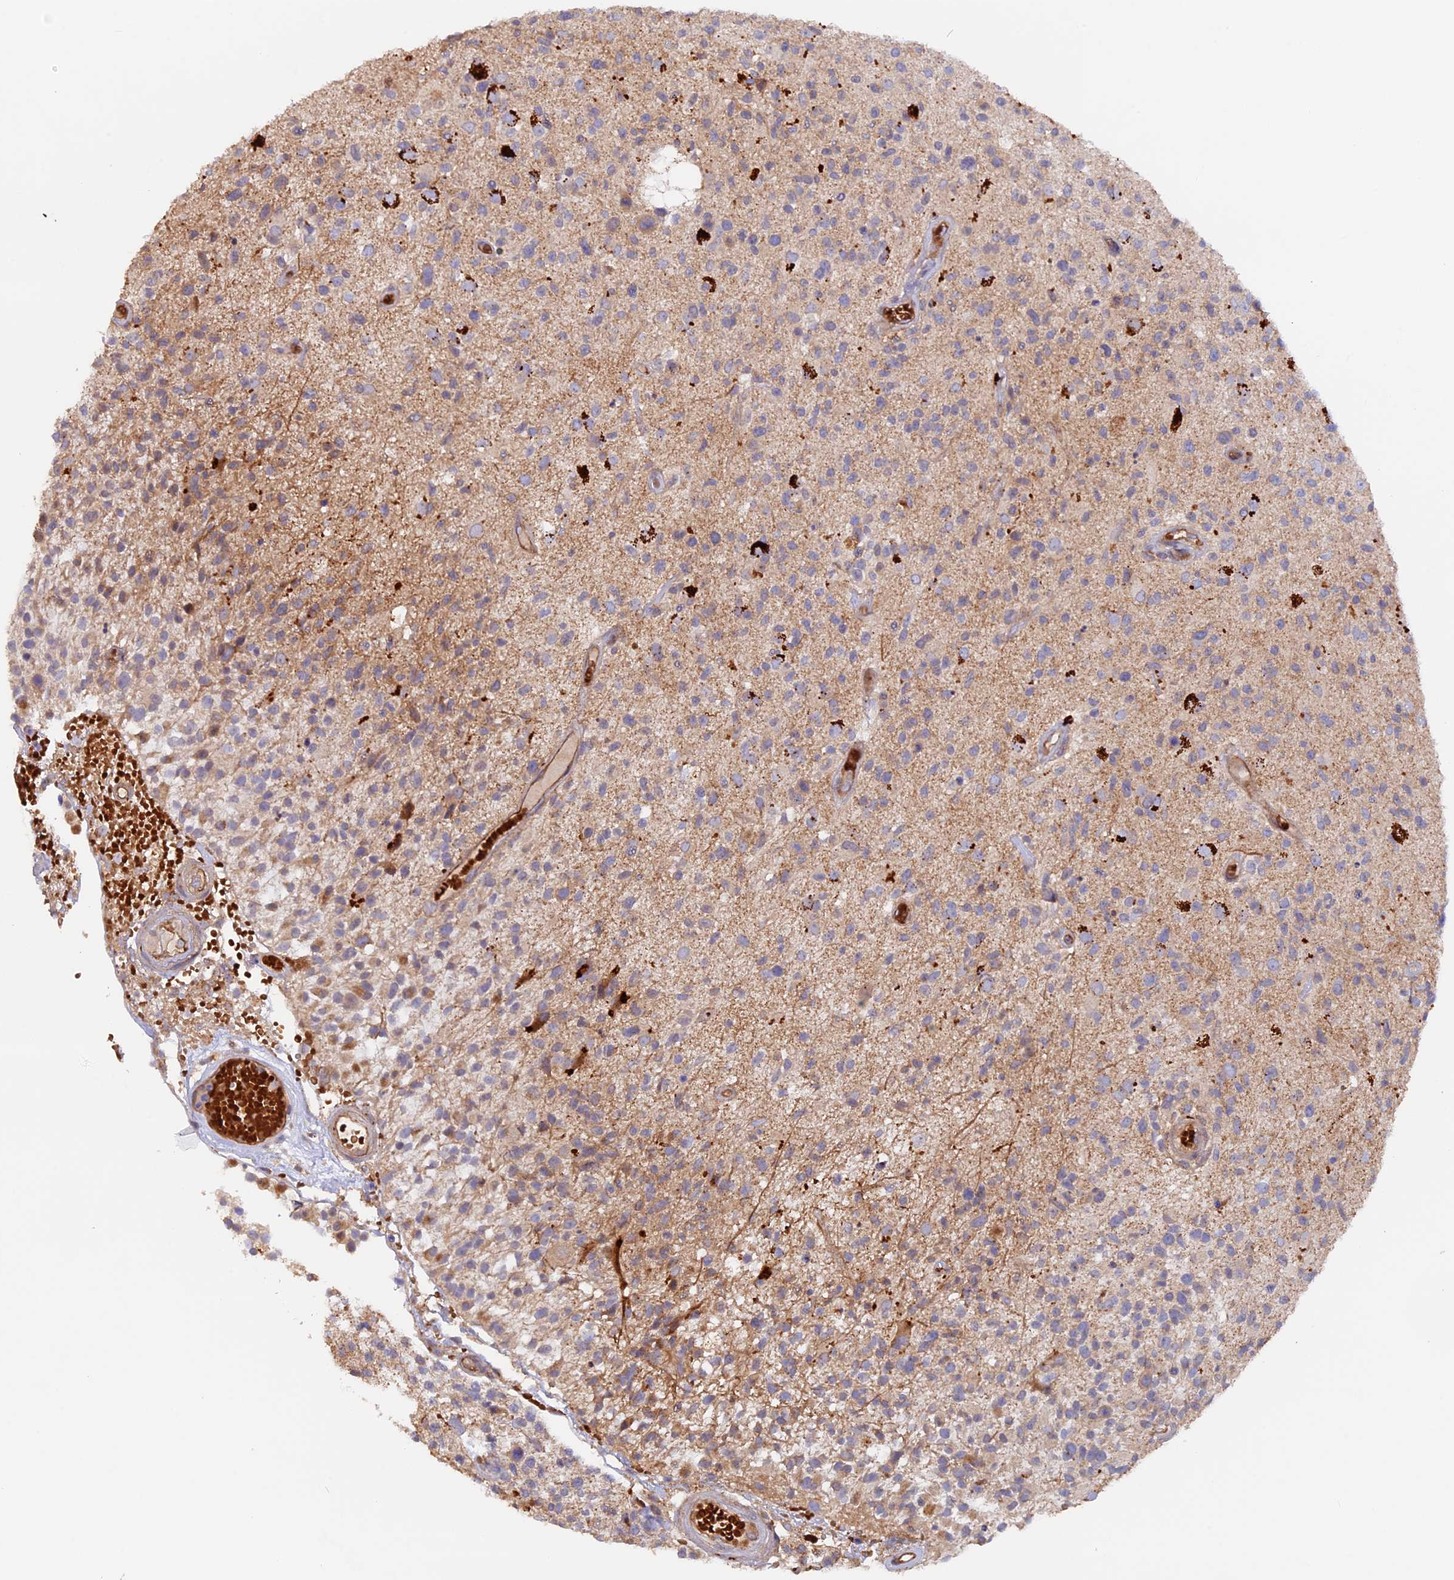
{"staining": {"intensity": "weak", "quantity": "<25%", "location": "cytoplasmic/membranous"}, "tissue": "glioma", "cell_type": "Tumor cells", "image_type": "cancer", "snomed": [{"axis": "morphology", "description": "Glioma, malignant, High grade"}, {"axis": "morphology", "description": "Glioblastoma, NOS"}, {"axis": "topography", "description": "Brain"}], "caption": "Tumor cells show no significant protein staining in malignant high-grade glioma.", "gene": "DUS3L", "patient": {"sex": "male", "age": 60}}